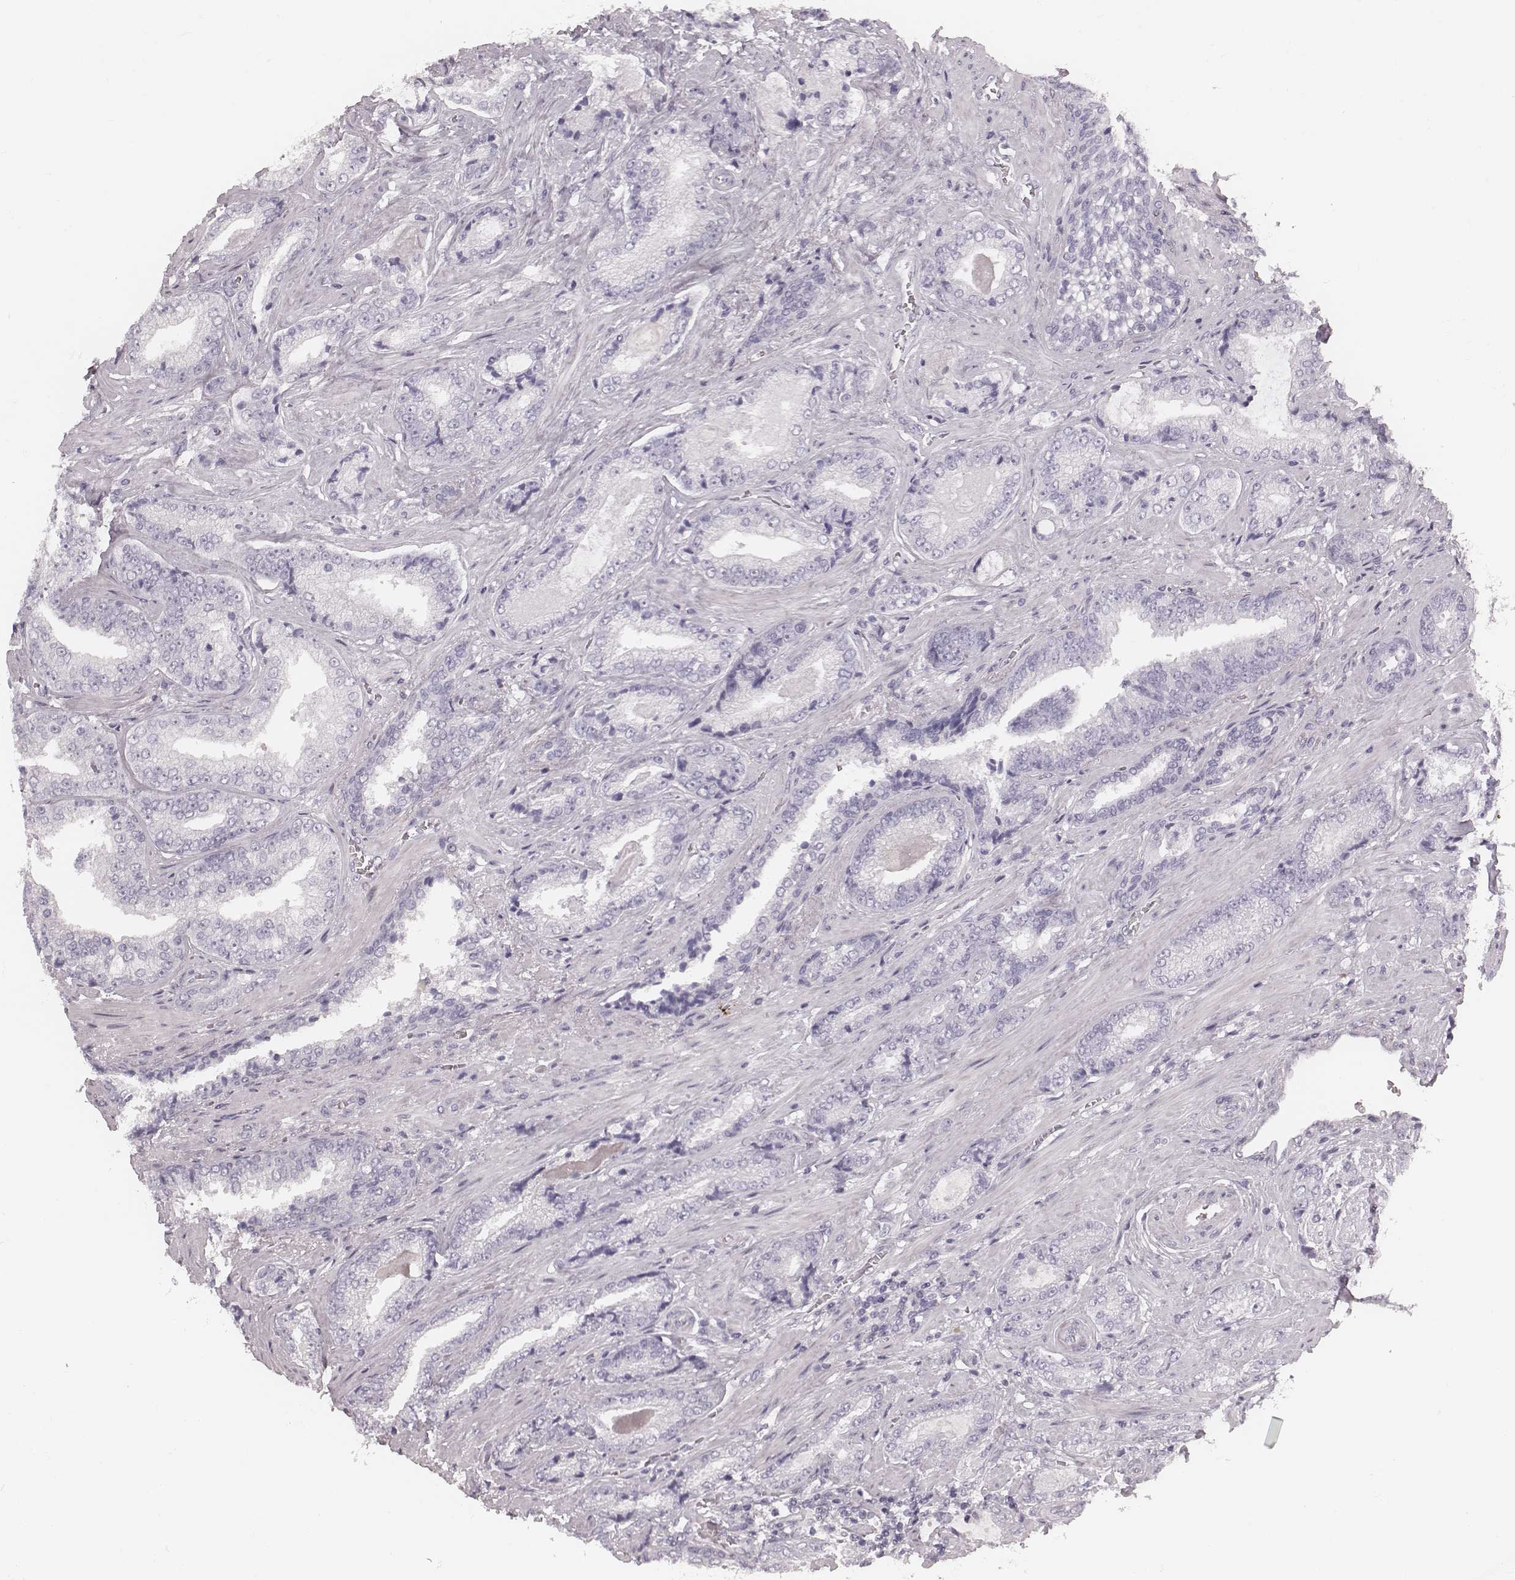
{"staining": {"intensity": "negative", "quantity": "none", "location": "none"}, "tissue": "prostate cancer", "cell_type": "Tumor cells", "image_type": "cancer", "snomed": [{"axis": "morphology", "description": "Adenocarcinoma, Low grade"}, {"axis": "topography", "description": "Prostate"}], "caption": "Image shows no significant protein positivity in tumor cells of prostate cancer (adenocarcinoma (low-grade)).", "gene": "S100Z", "patient": {"sex": "male", "age": 61}}